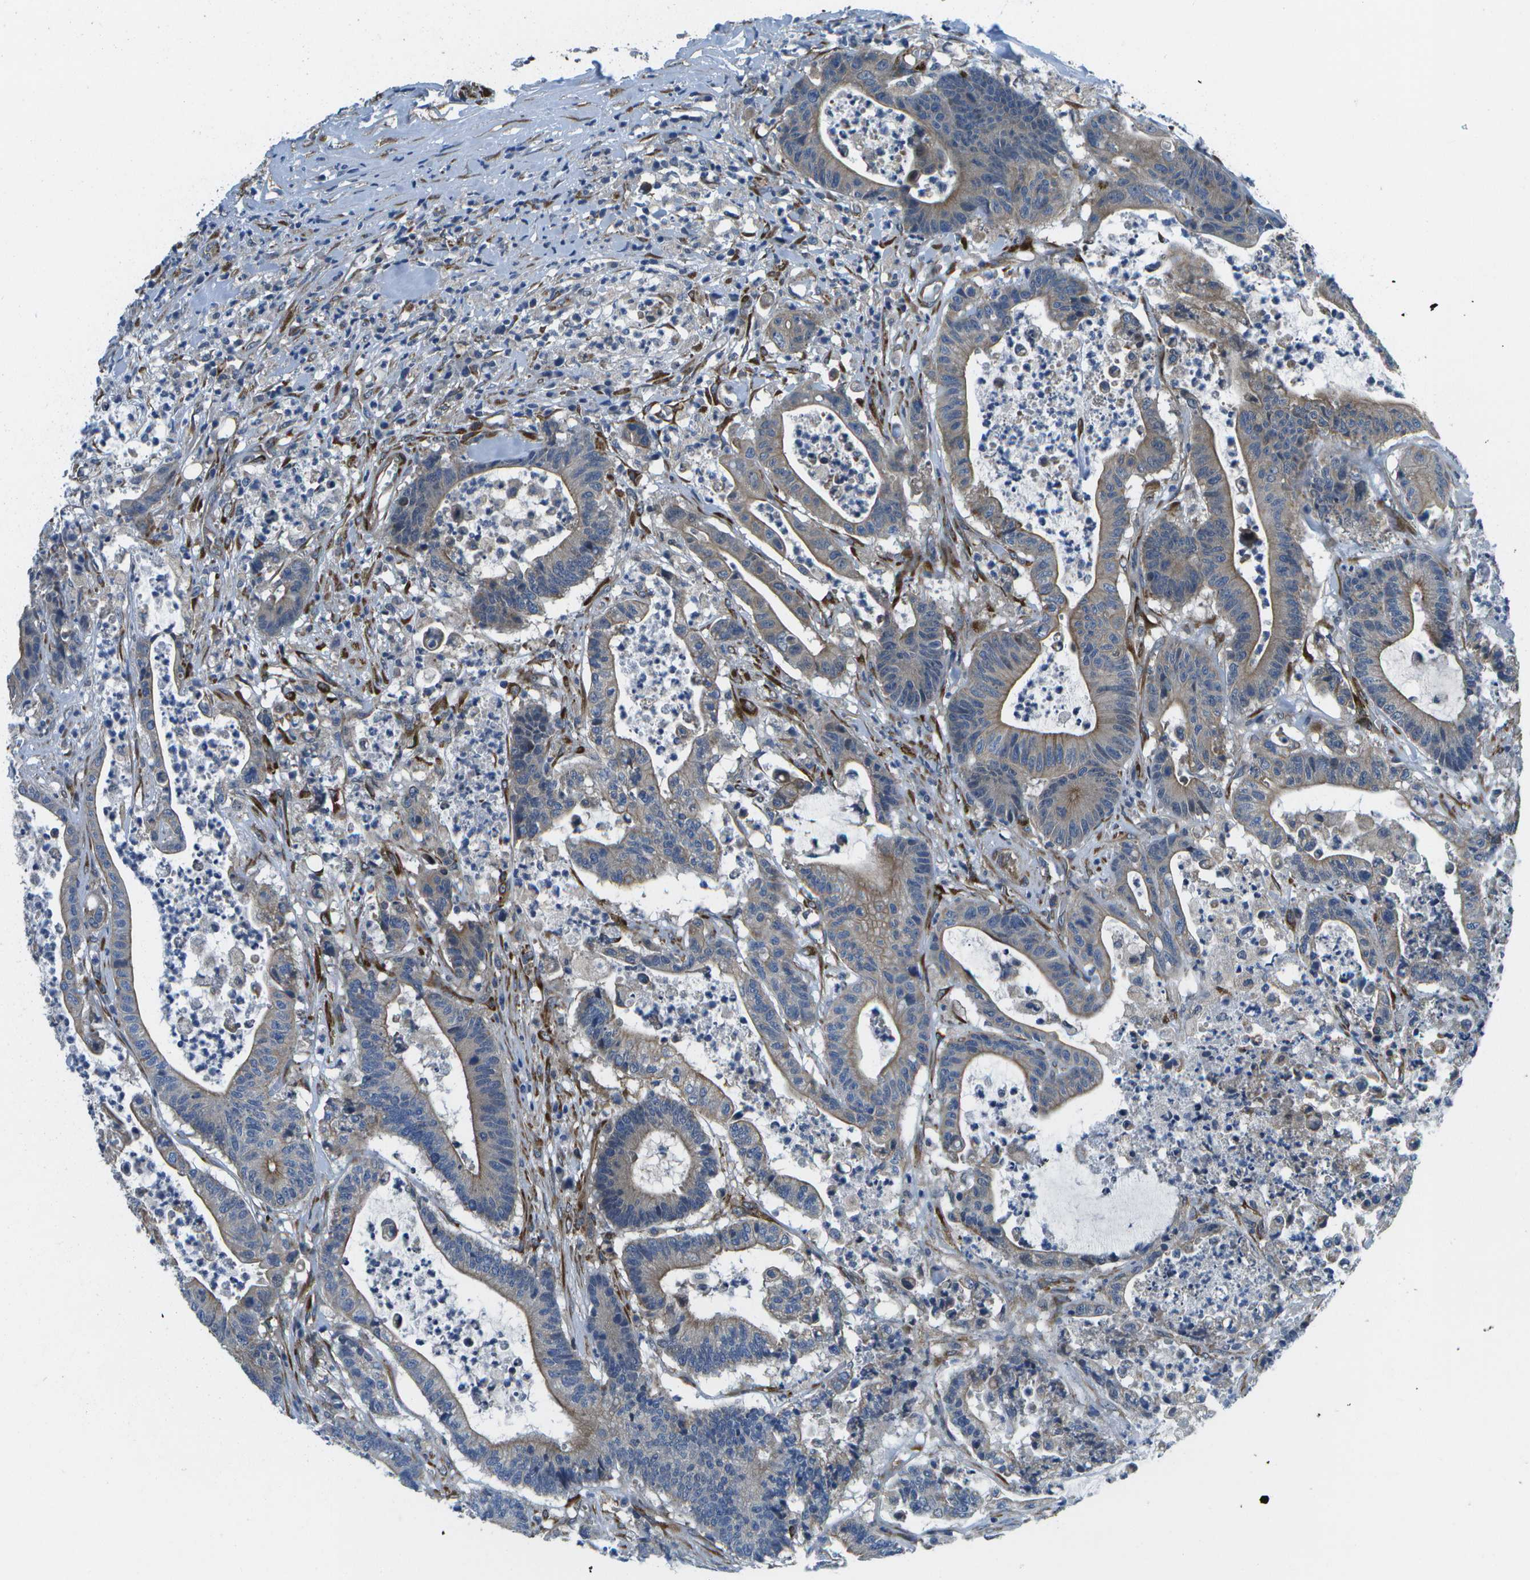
{"staining": {"intensity": "weak", "quantity": "<25%", "location": "cytoplasmic/membranous"}, "tissue": "colorectal cancer", "cell_type": "Tumor cells", "image_type": "cancer", "snomed": [{"axis": "morphology", "description": "Adenocarcinoma, NOS"}, {"axis": "topography", "description": "Colon"}], "caption": "High magnification brightfield microscopy of colorectal adenocarcinoma stained with DAB (brown) and counterstained with hematoxylin (blue): tumor cells show no significant expression. (DAB (3,3'-diaminobenzidine) immunohistochemistry (IHC), high magnification).", "gene": "P3H1", "patient": {"sex": "female", "age": 84}}